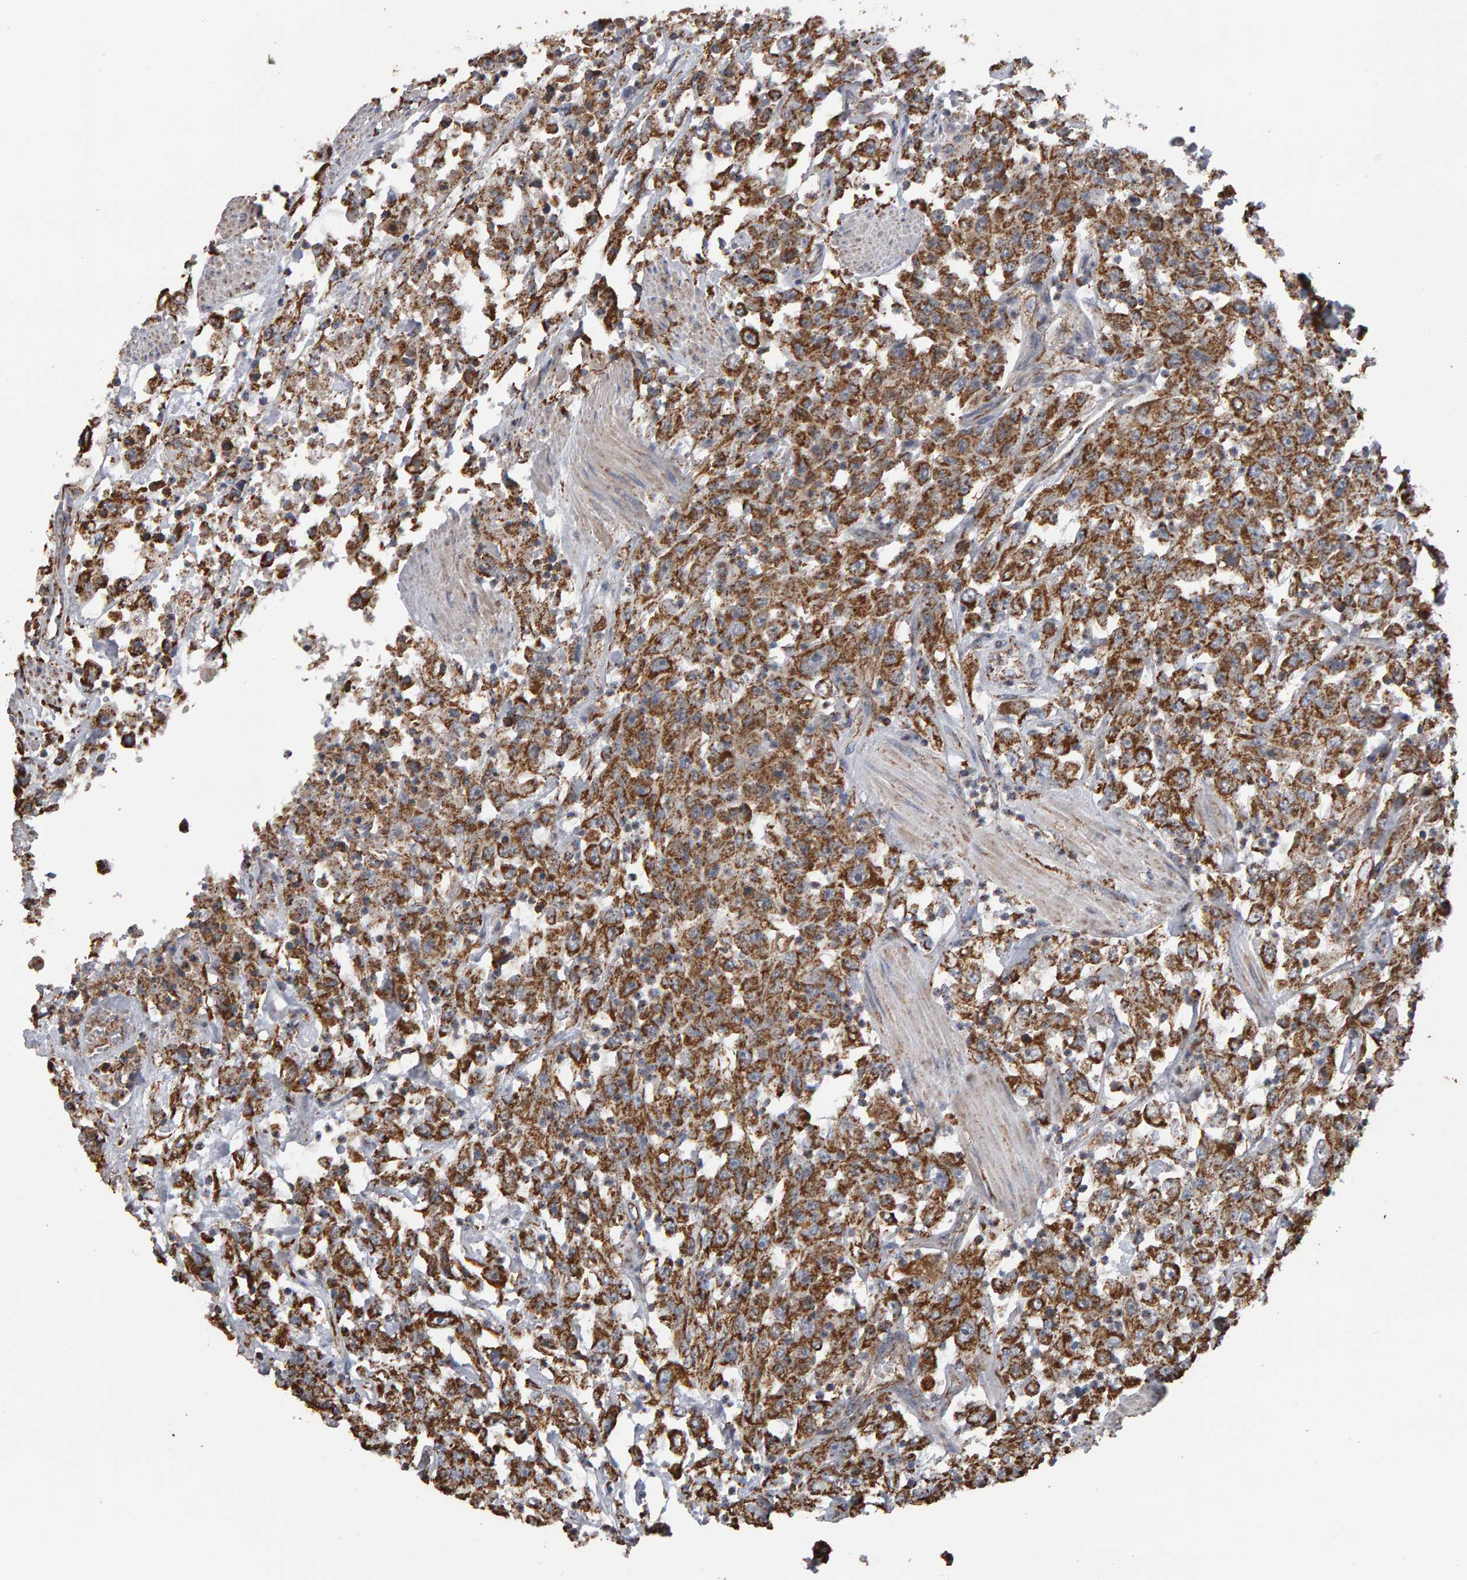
{"staining": {"intensity": "strong", "quantity": ">75%", "location": "cytoplasmic/membranous"}, "tissue": "urothelial cancer", "cell_type": "Tumor cells", "image_type": "cancer", "snomed": [{"axis": "morphology", "description": "Urothelial carcinoma, High grade"}, {"axis": "topography", "description": "Urinary bladder"}], "caption": "Immunohistochemistry staining of high-grade urothelial carcinoma, which displays high levels of strong cytoplasmic/membranous staining in approximately >75% of tumor cells indicating strong cytoplasmic/membranous protein expression. The staining was performed using DAB (brown) for protein detection and nuclei were counterstained in hematoxylin (blue).", "gene": "TOM1L1", "patient": {"sex": "male", "age": 46}}